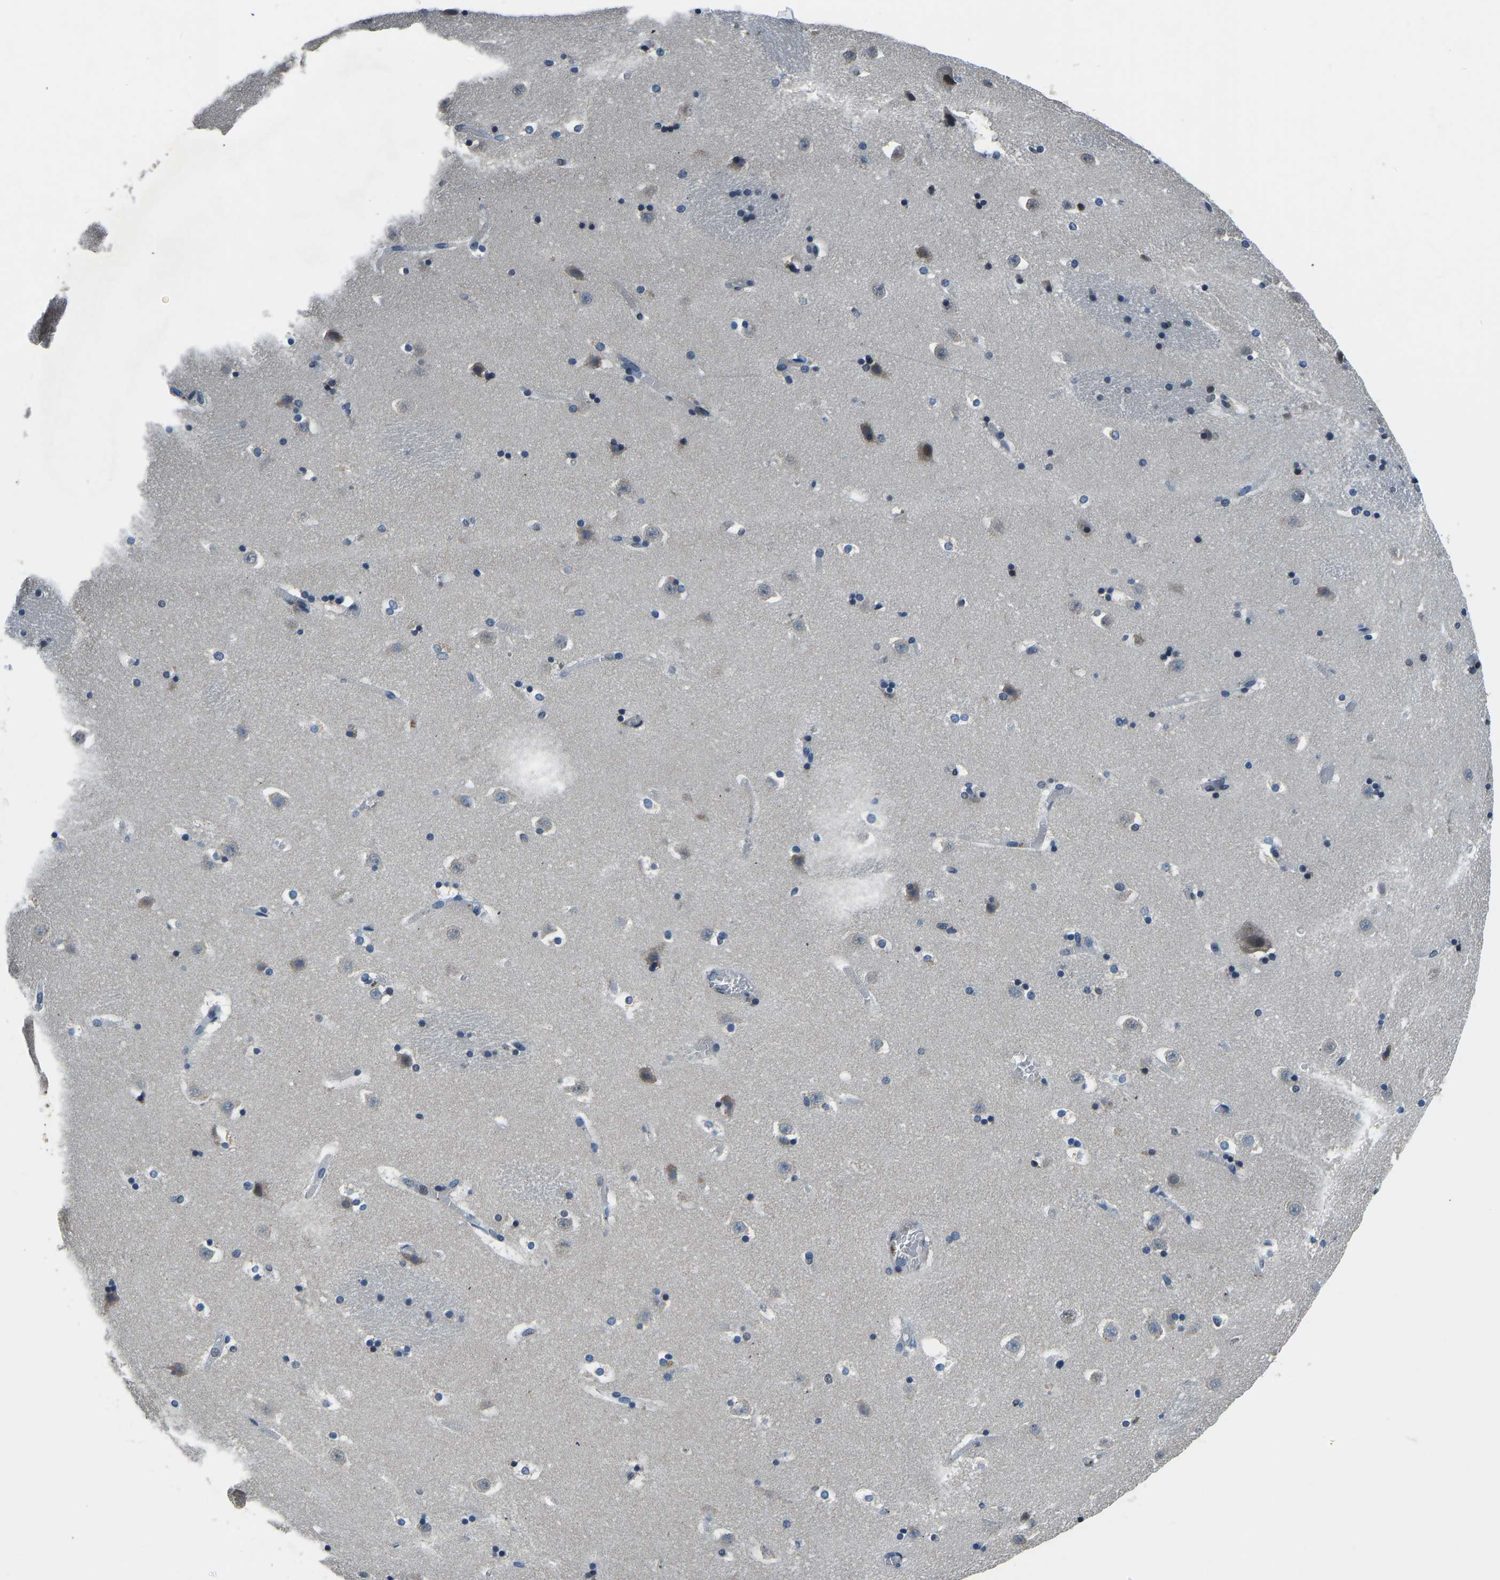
{"staining": {"intensity": "weak", "quantity": "<25%", "location": "cytoplasmic/membranous"}, "tissue": "caudate", "cell_type": "Glial cells", "image_type": "normal", "snomed": [{"axis": "morphology", "description": "Normal tissue, NOS"}, {"axis": "topography", "description": "Lateral ventricle wall"}], "caption": "A micrograph of caudate stained for a protein shows no brown staining in glial cells. (DAB immunohistochemistry with hematoxylin counter stain).", "gene": "FOS", "patient": {"sex": "male", "age": 45}}